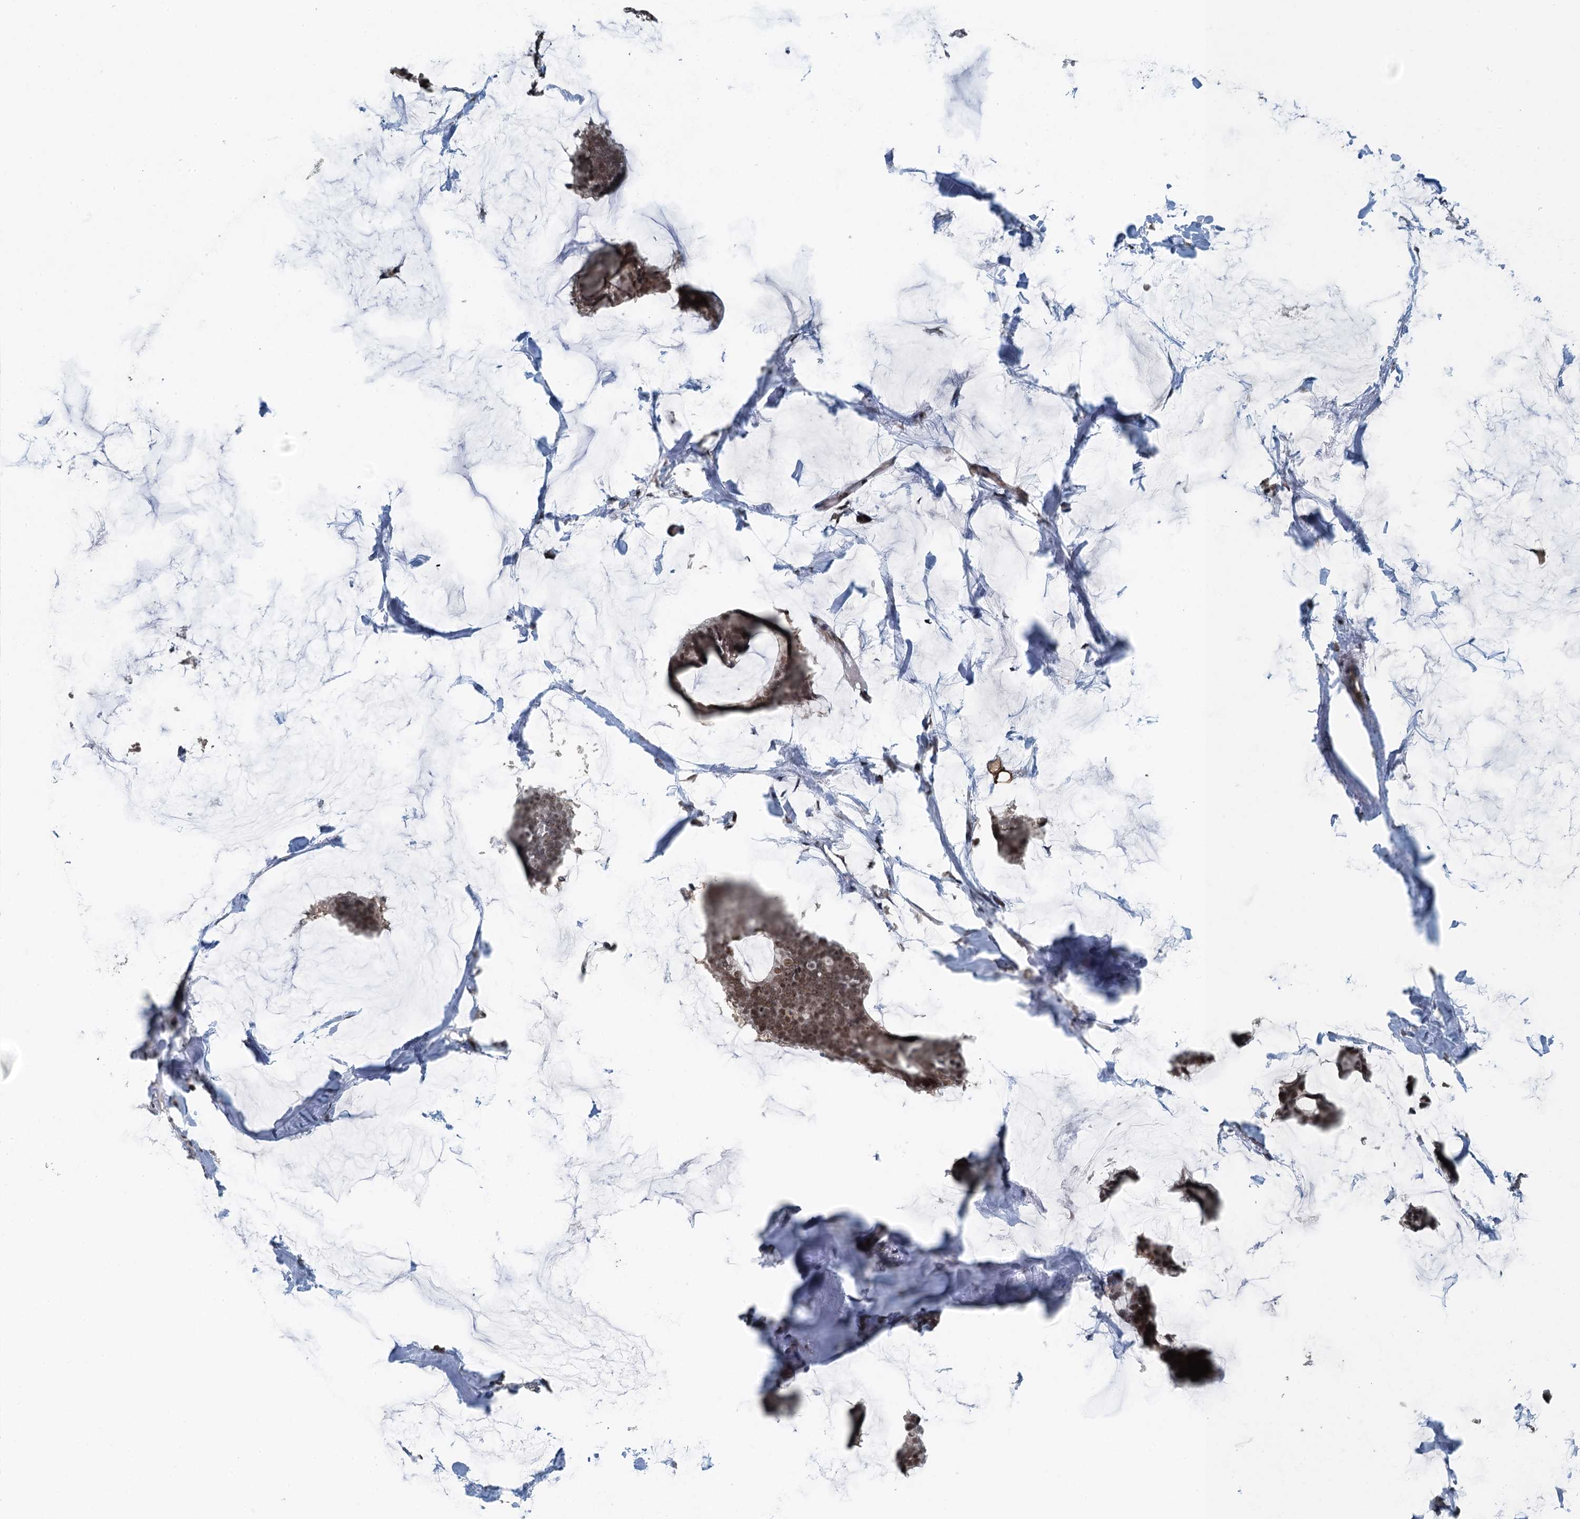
{"staining": {"intensity": "moderate", "quantity": ">75%", "location": "nuclear"}, "tissue": "breast cancer", "cell_type": "Tumor cells", "image_type": "cancer", "snomed": [{"axis": "morphology", "description": "Duct carcinoma"}, {"axis": "topography", "description": "Breast"}], "caption": "This image reveals immunohistochemistry staining of human breast cancer (infiltrating ductal carcinoma), with medium moderate nuclear positivity in approximately >75% of tumor cells.", "gene": "MTA3", "patient": {"sex": "female", "age": 93}}